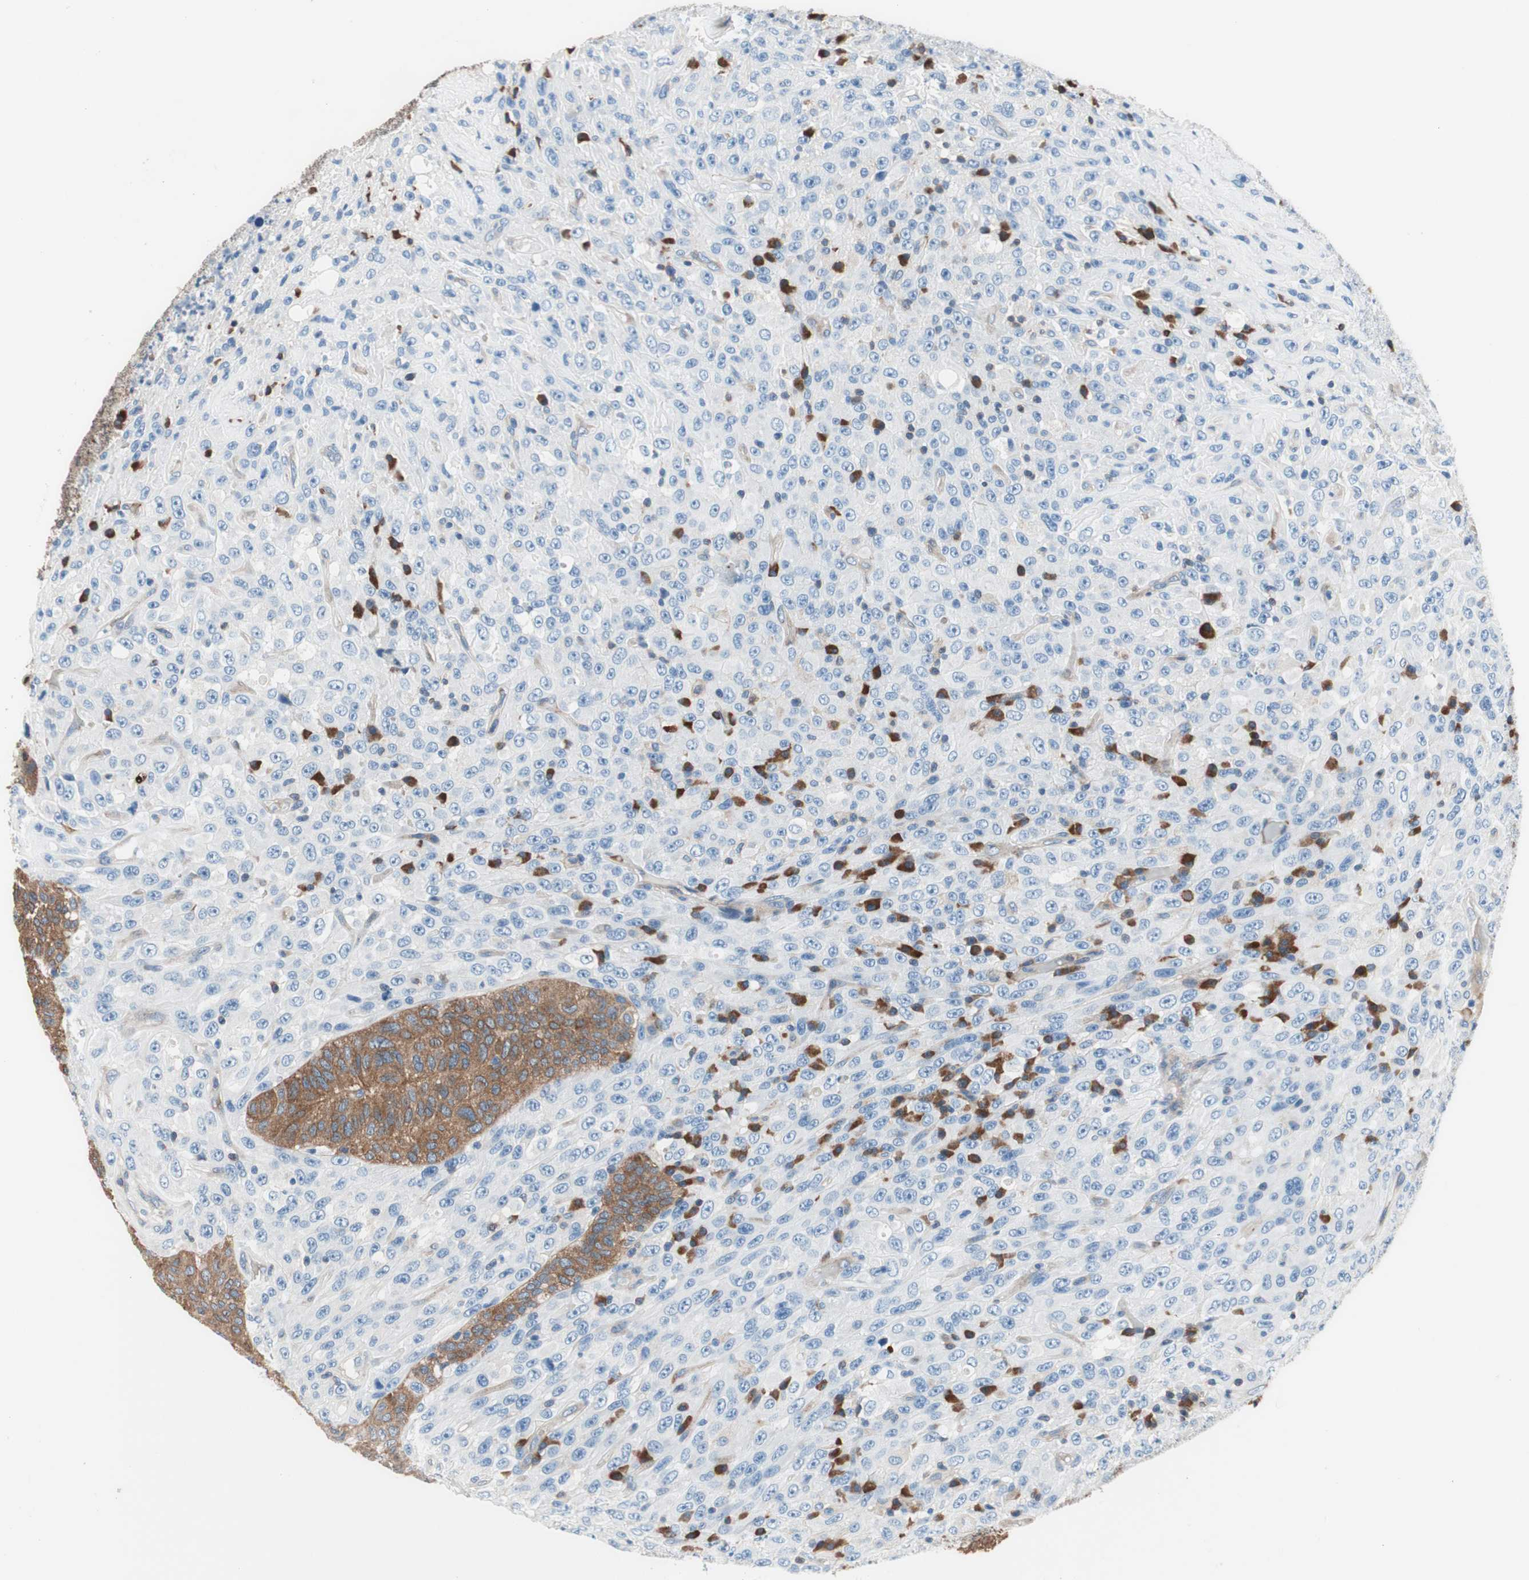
{"staining": {"intensity": "strong", "quantity": "25%-75%", "location": "cytoplasmic/membranous"}, "tissue": "urothelial cancer", "cell_type": "Tumor cells", "image_type": "cancer", "snomed": [{"axis": "morphology", "description": "Urothelial carcinoma, High grade"}, {"axis": "topography", "description": "Urinary bladder"}], "caption": "IHC histopathology image of urothelial cancer stained for a protein (brown), which demonstrates high levels of strong cytoplasmic/membranous expression in about 25%-75% of tumor cells.", "gene": "PRDX2", "patient": {"sex": "male", "age": 66}}